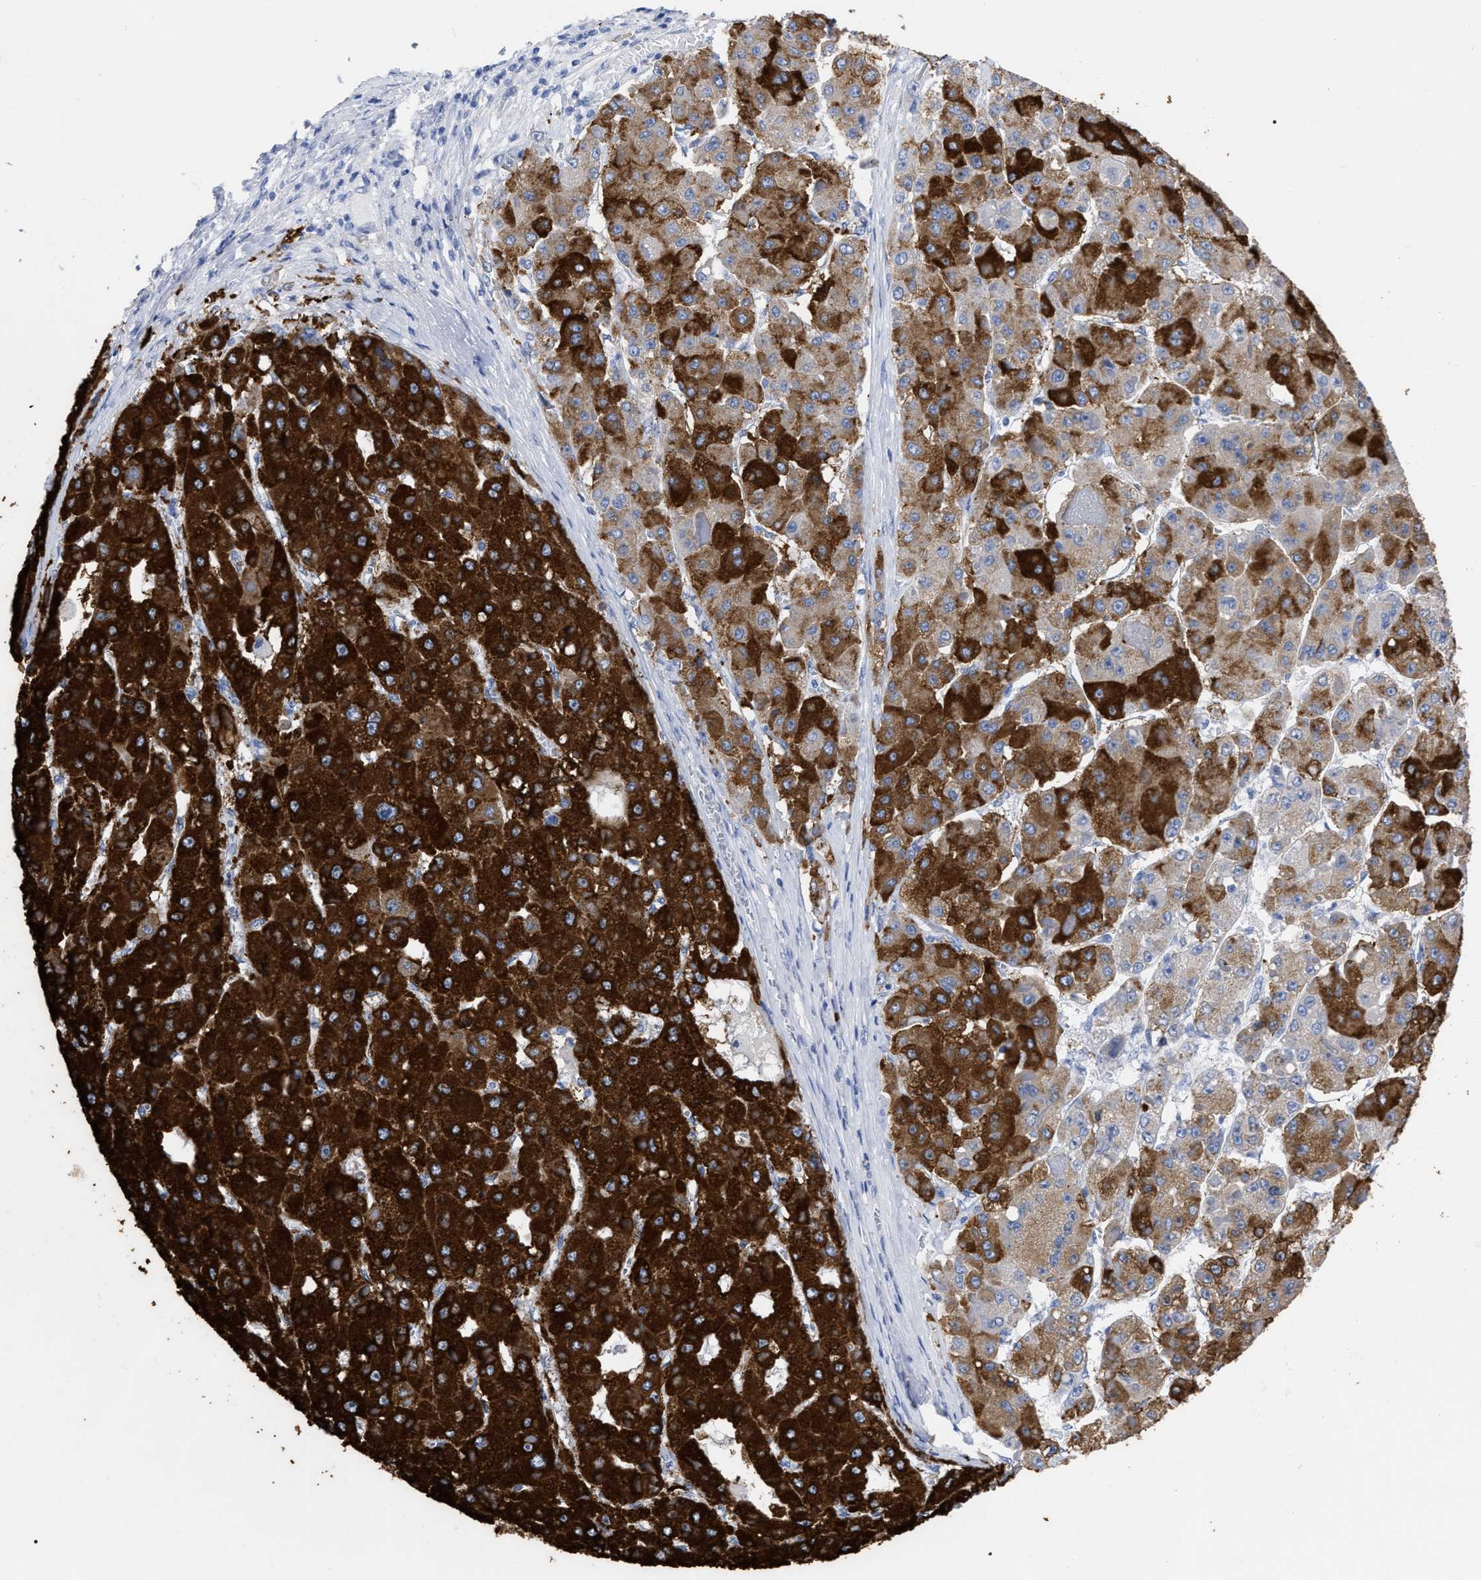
{"staining": {"intensity": "strong", "quantity": ">75%", "location": "cytoplasmic/membranous"}, "tissue": "liver cancer", "cell_type": "Tumor cells", "image_type": "cancer", "snomed": [{"axis": "morphology", "description": "Carcinoma, Hepatocellular, NOS"}, {"axis": "topography", "description": "Liver"}], "caption": "This image shows immunohistochemistry staining of liver cancer, with high strong cytoplasmic/membranous staining in approximately >75% of tumor cells.", "gene": "ANXA13", "patient": {"sex": "female", "age": 73}}